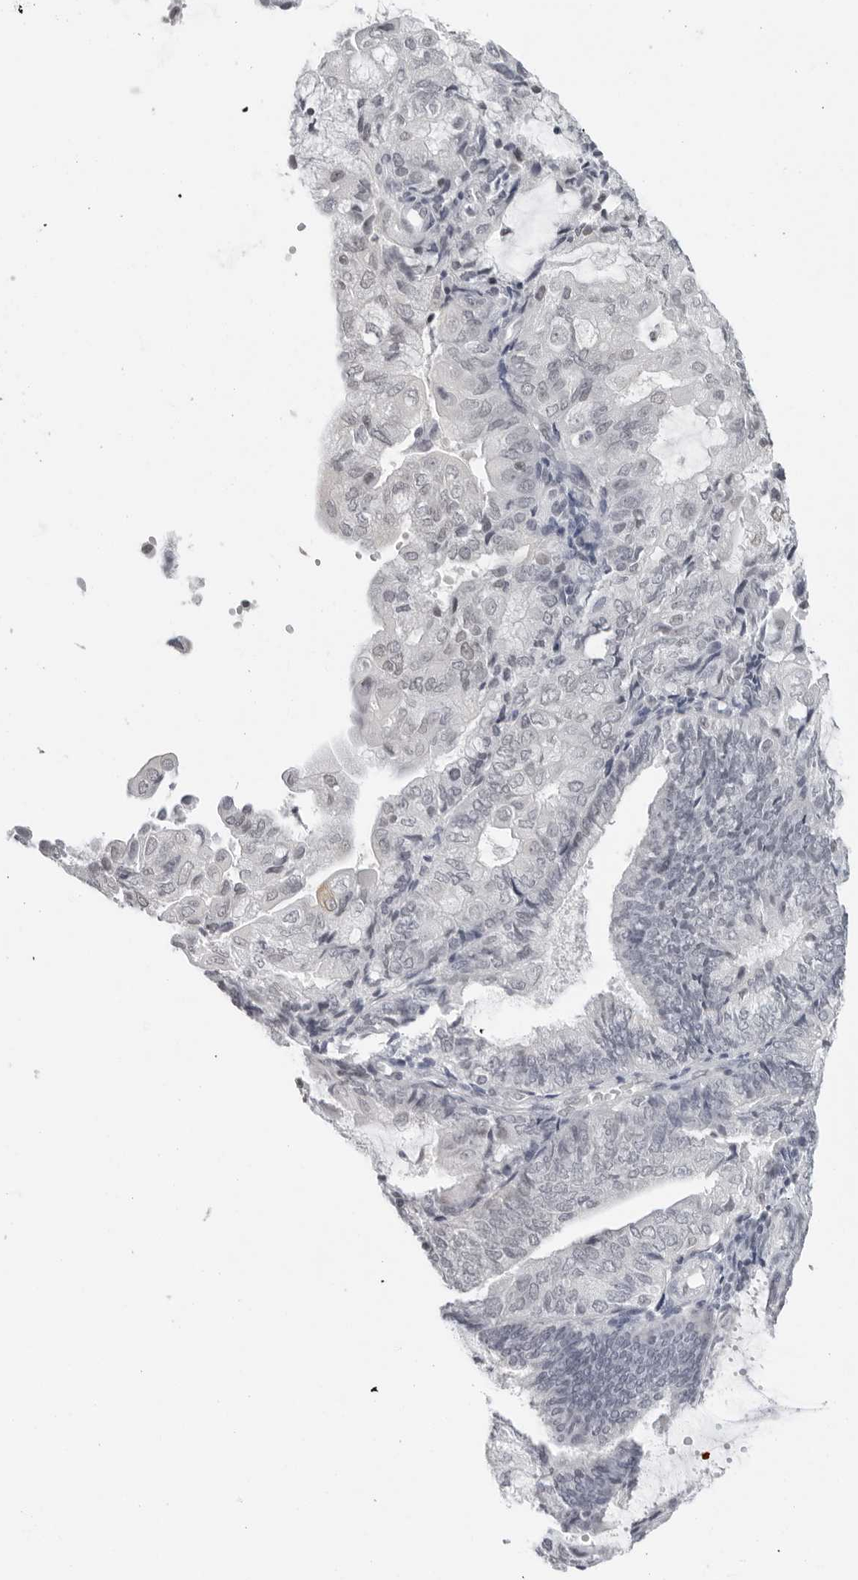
{"staining": {"intensity": "negative", "quantity": "none", "location": "none"}, "tissue": "endometrial cancer", "cell_type": "Tumor cells", "image_type": "cancer", "snomed": [{"axis": "morphology", "description": "Adenocarcinoma, NOS"}, {"axis": "topography", "description": "Endometrium"}], "caption": "Immunohistochemistry of adenocarcinoma (endometrial) shows no expression in tumor cells. (DAB (3,3'-diaminobenzidine) IHC visualized using brightfield microscopy, high magnification).", "gene": "FLG2", "patient": {"sex": "female", "age": 81}}